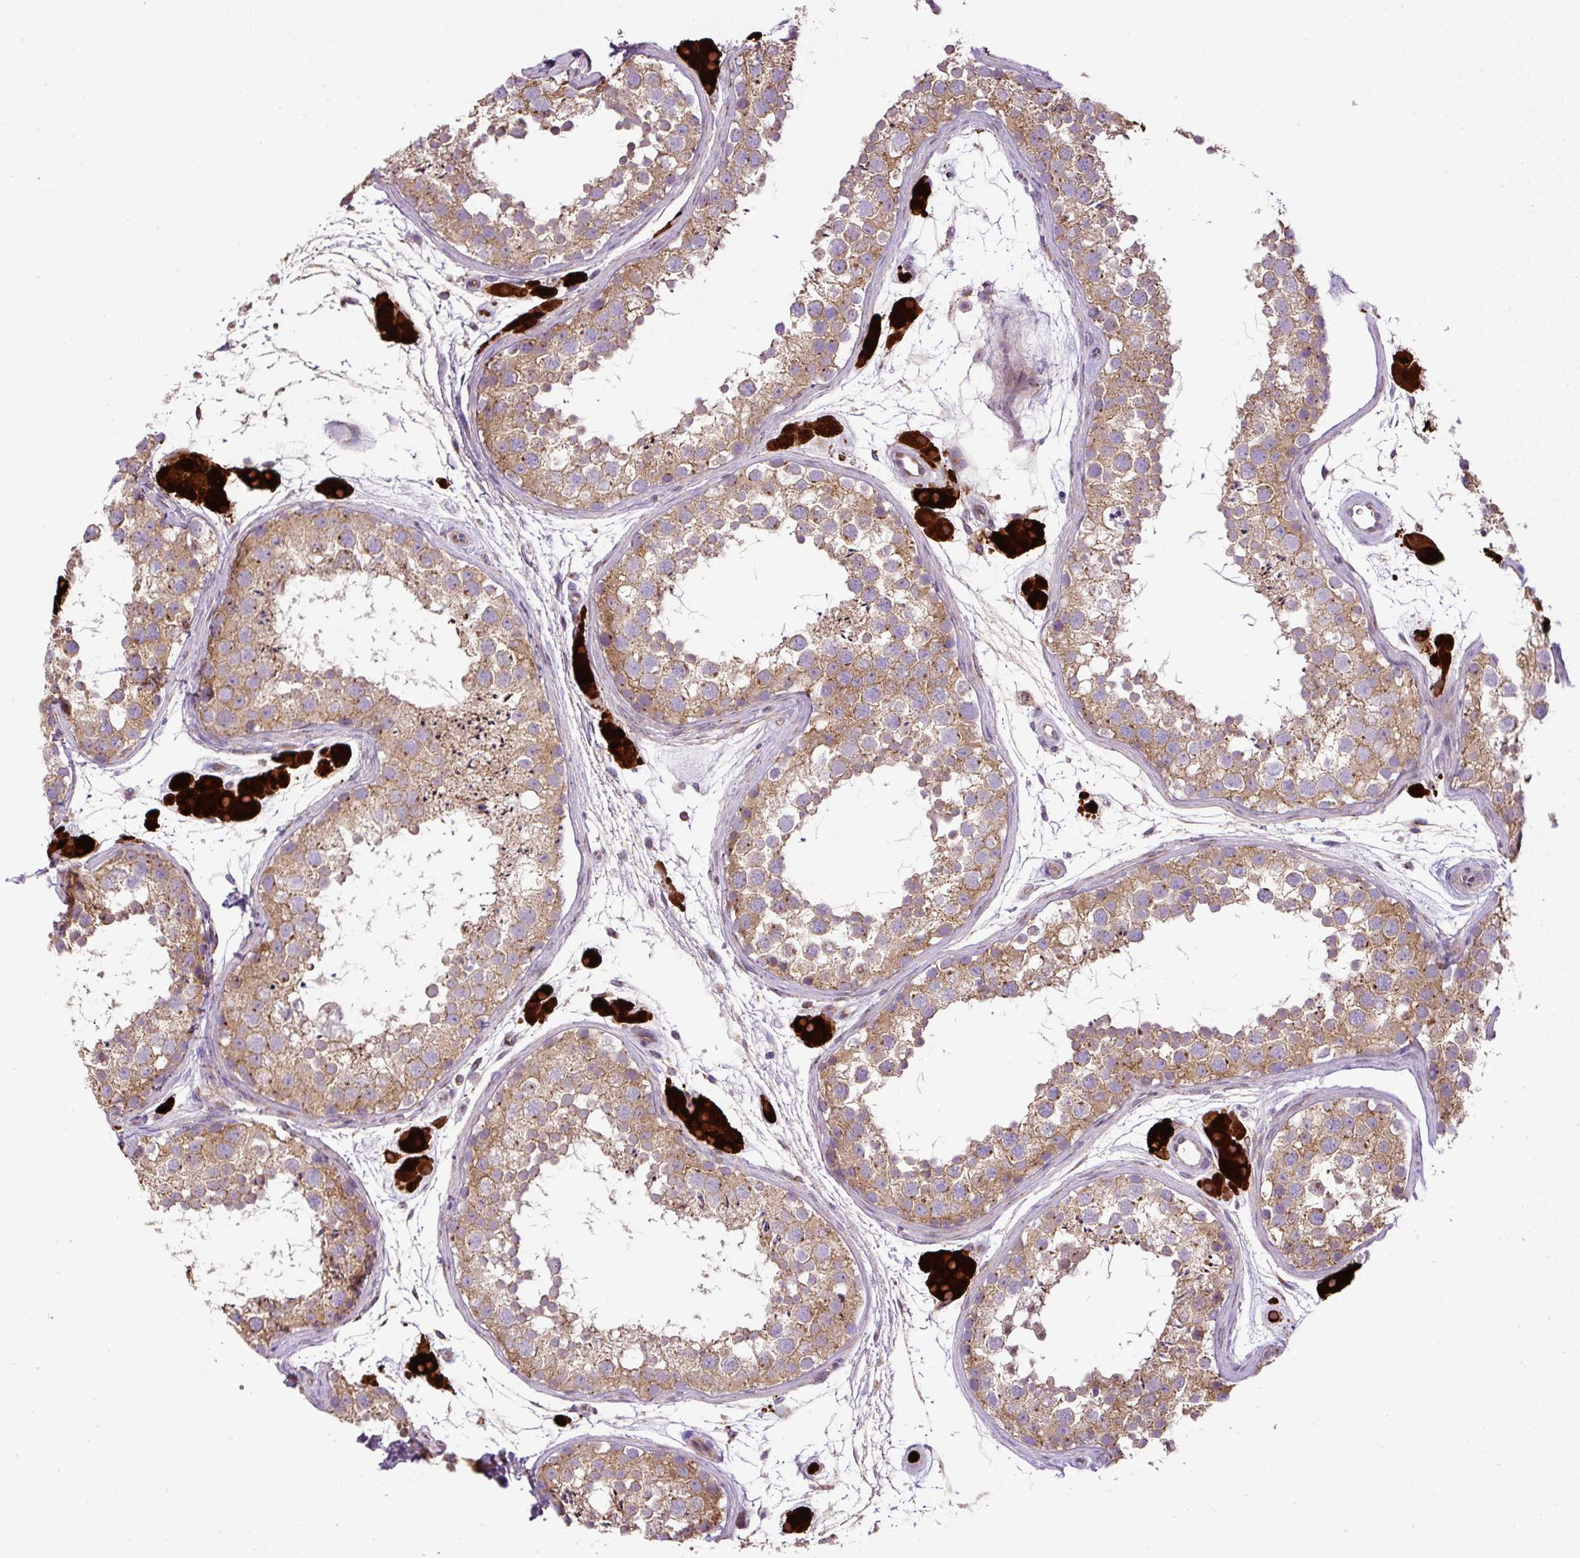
{"staining": {"intensity": "moderate", "quantity": "25%-75%", "location": "cytoplasmic/membranous"}, "tissue": "testis", "cell_type": "Cells in seminiferous ducts", "image_type": "normal", "snomed": [{"axis": "morphology", "description": "Normal tissue, NOS"}, {"axis": "topography", "description": "Testis"}], "caption": "About 25%-75% of cells in seminiferous ducts in benign human testis exhibit moderate cytoplasmic/membranous protein positivity as visualized by brown immunohistochemical staining.", "gene": "ZNF547", "patient": {"sex": "male", "age": 41}}